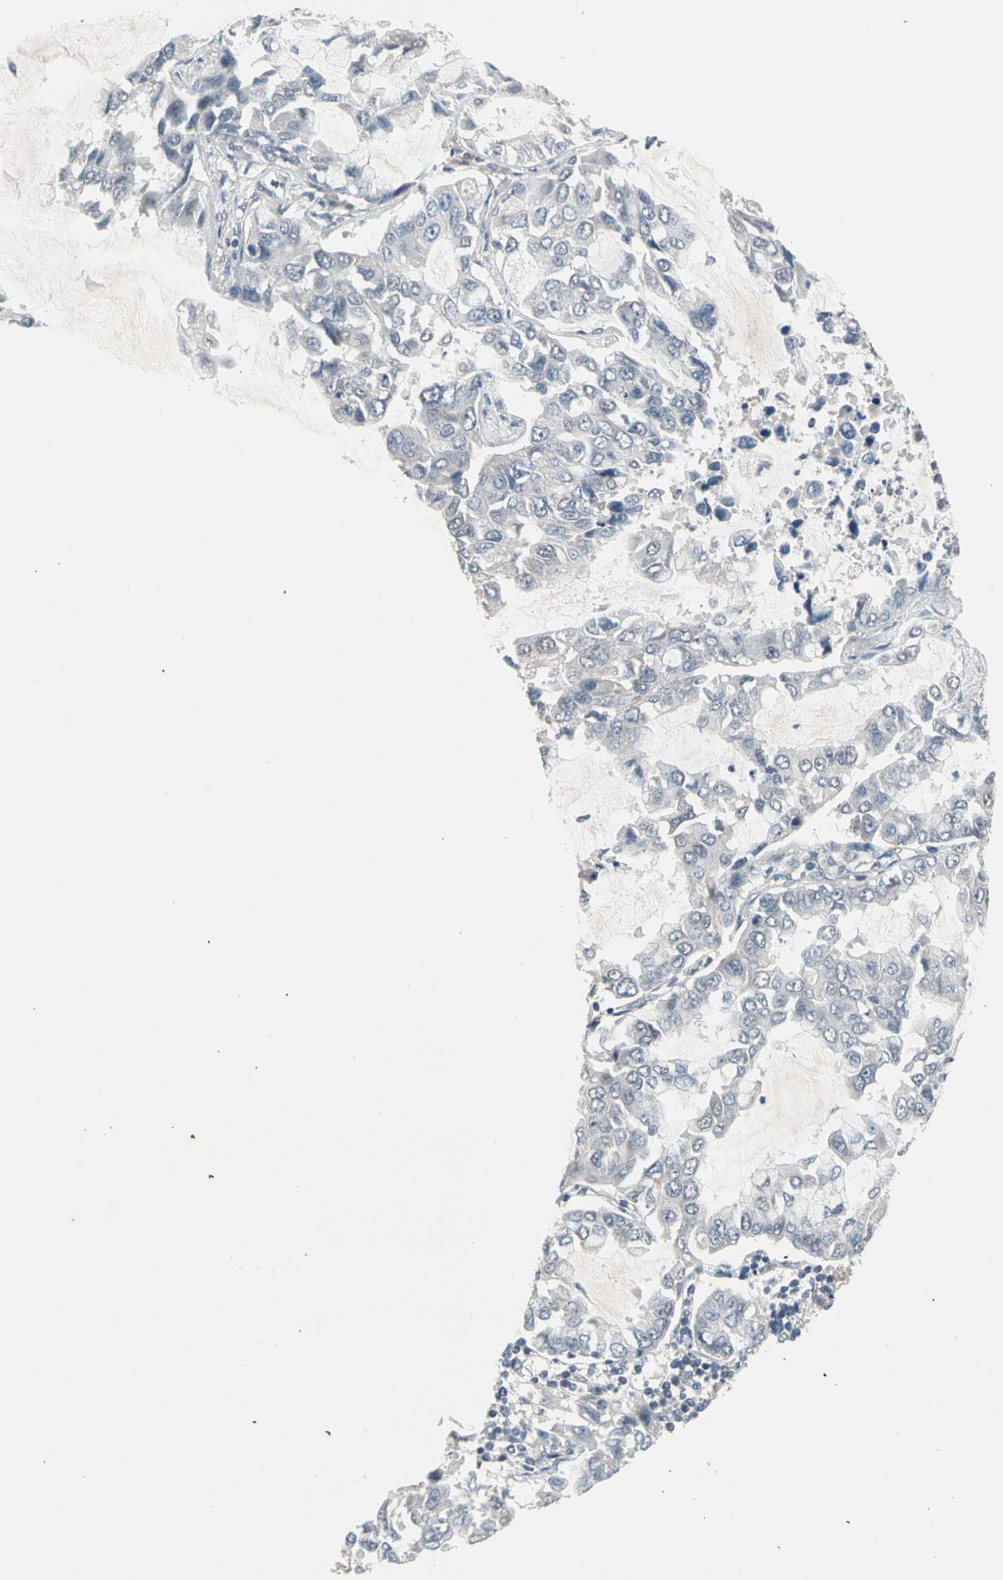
{"staining": {"intensity": "negative", "quantity": "none", "location": "none"}, "tissue": "lung cancer", "cell_type": "Tumor cells", "image_type": "cancer", "snomed": [{"axis": "morphology", "description": "Adenocarcinoma, NOS"}, {"axis": "topography", "description": "Lung"}], "caption": "An image of human lung adenocarcinoma is negative for staining in tumor cells.", "gene": "SV2A", "patient": {"sex": "male", "age": 64}}